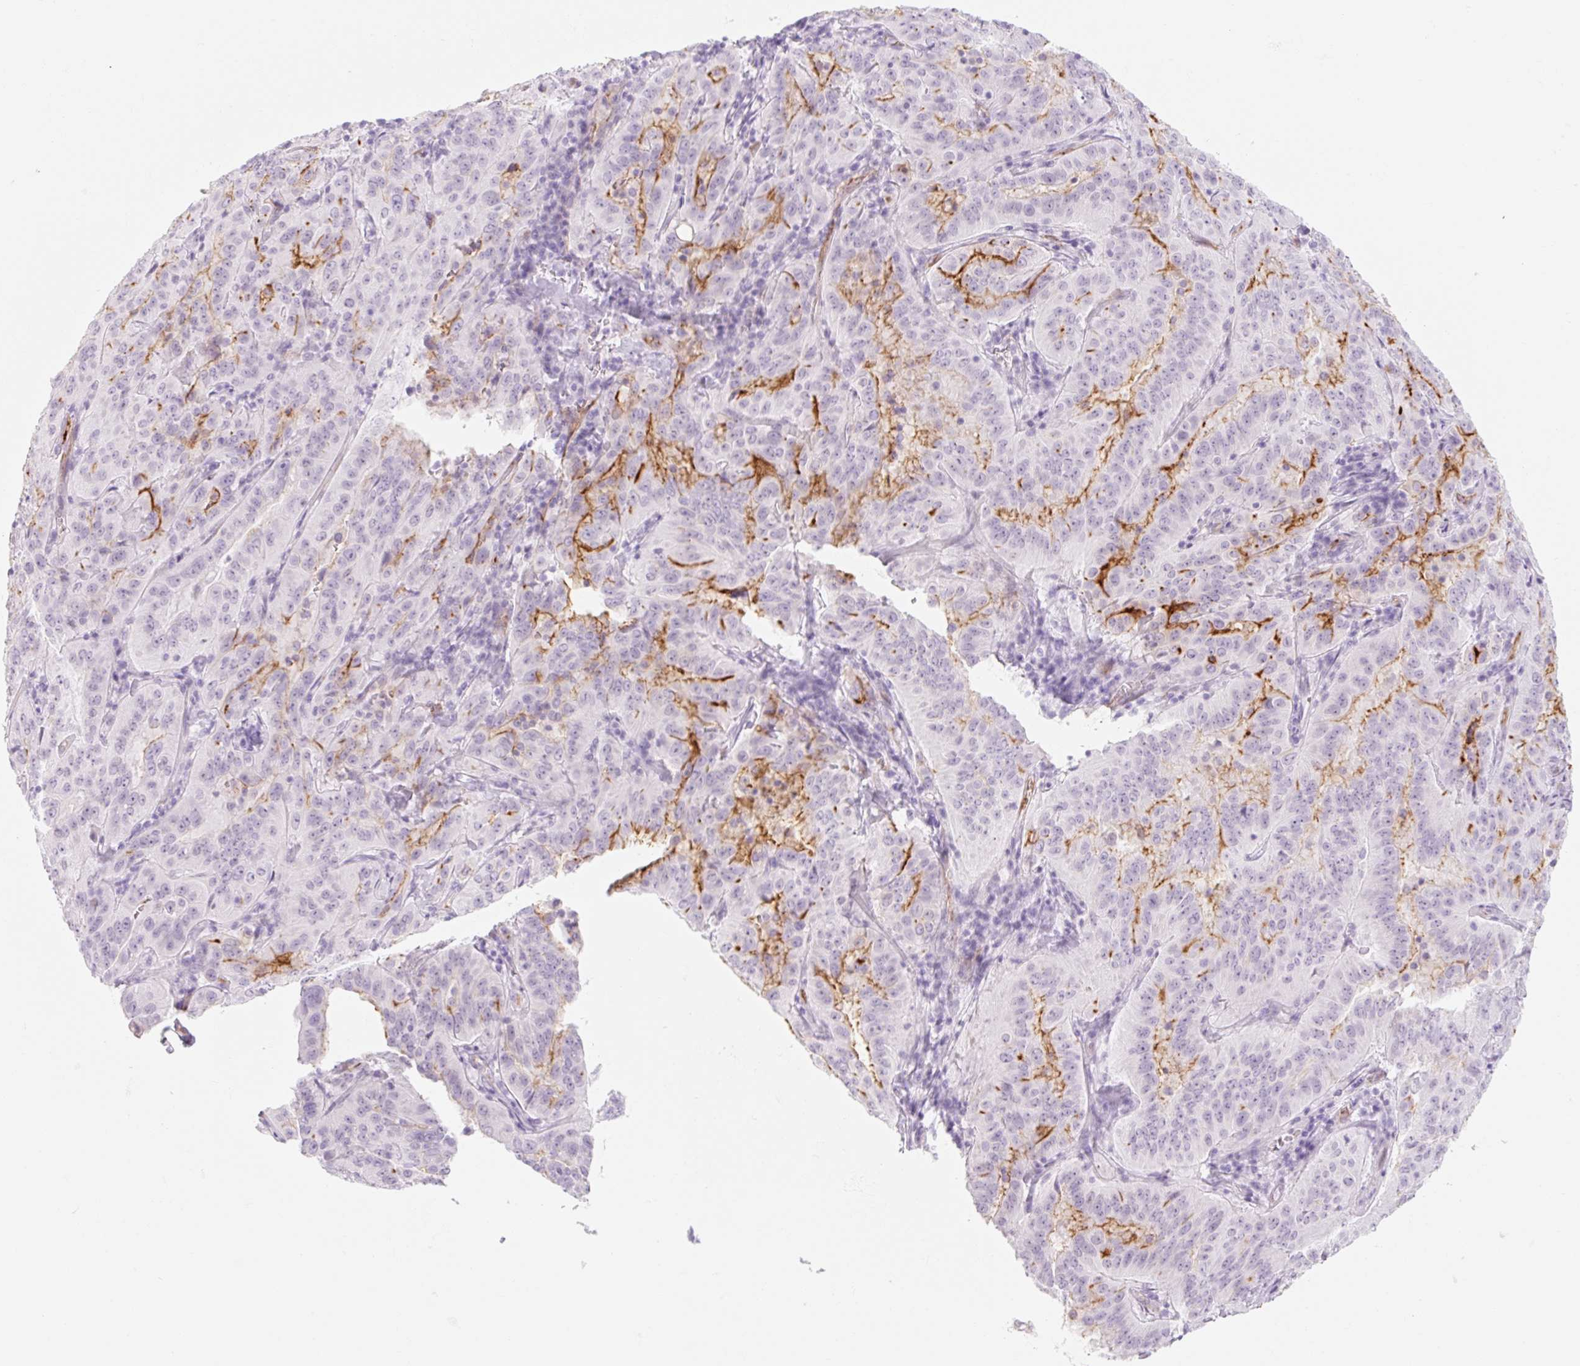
{"staining": {"intensity": "negative", "quantity": "none", "location": "none"}, "tissue": "pancreatic cancer", "cell_type": "Tumor cells", "image_type": "cancer", "snomed": [{"axis": "morphology", "description": "Adenocarcinoma, NOS"}, {"axis": "topography", "description": "Pancreas"}], "caption": "Immunohistochemistry (IHC) photomicrograph of neoplastic tissue: pancreatic adenocarcinoma stained with DAB (3,3'-diaminobenzidine) displays no significant protein expression in tumor cells.", "gene": "TAF1L", "patient": {"sex": "male", "age": 63}}